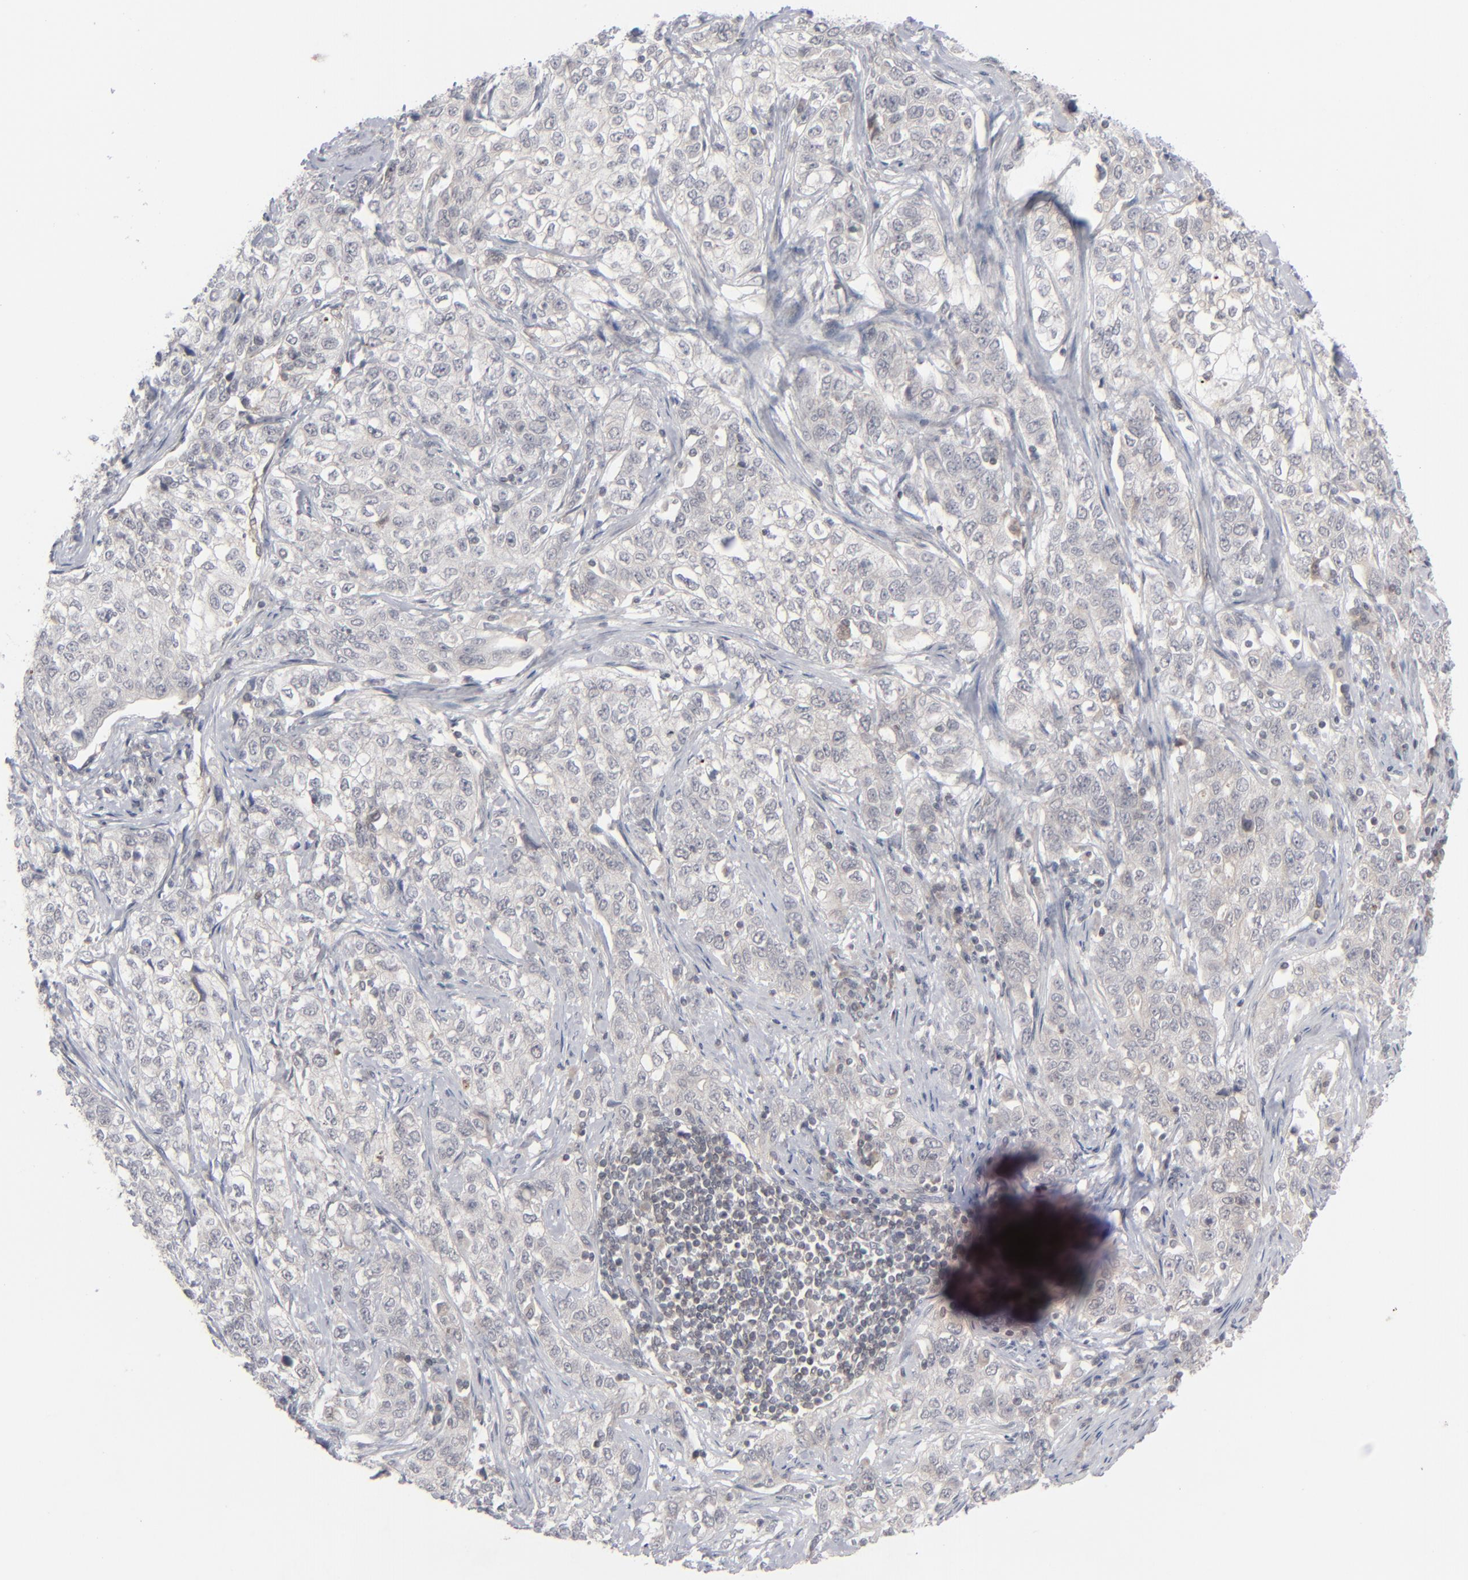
{"staining": {"intensity": "weak", "quantity": "<25%", "location": "cytoplasmic/membranous"}, "tissue": "stomach cancer", "cell_type": "Tumor cells", "image_type": "cancer", "snomed": [{"axis": "morphology", "description": "Adenocarcinoma, NOS"}, {"axis": "topography", "description": "Stomach"}], "caption": "Adenocarcinoma (stomach) stained for a protein using IHC exhibits no expression tumor cells.", "gene": "POF1B", "patient": {"sex": "male", "age": 48}}